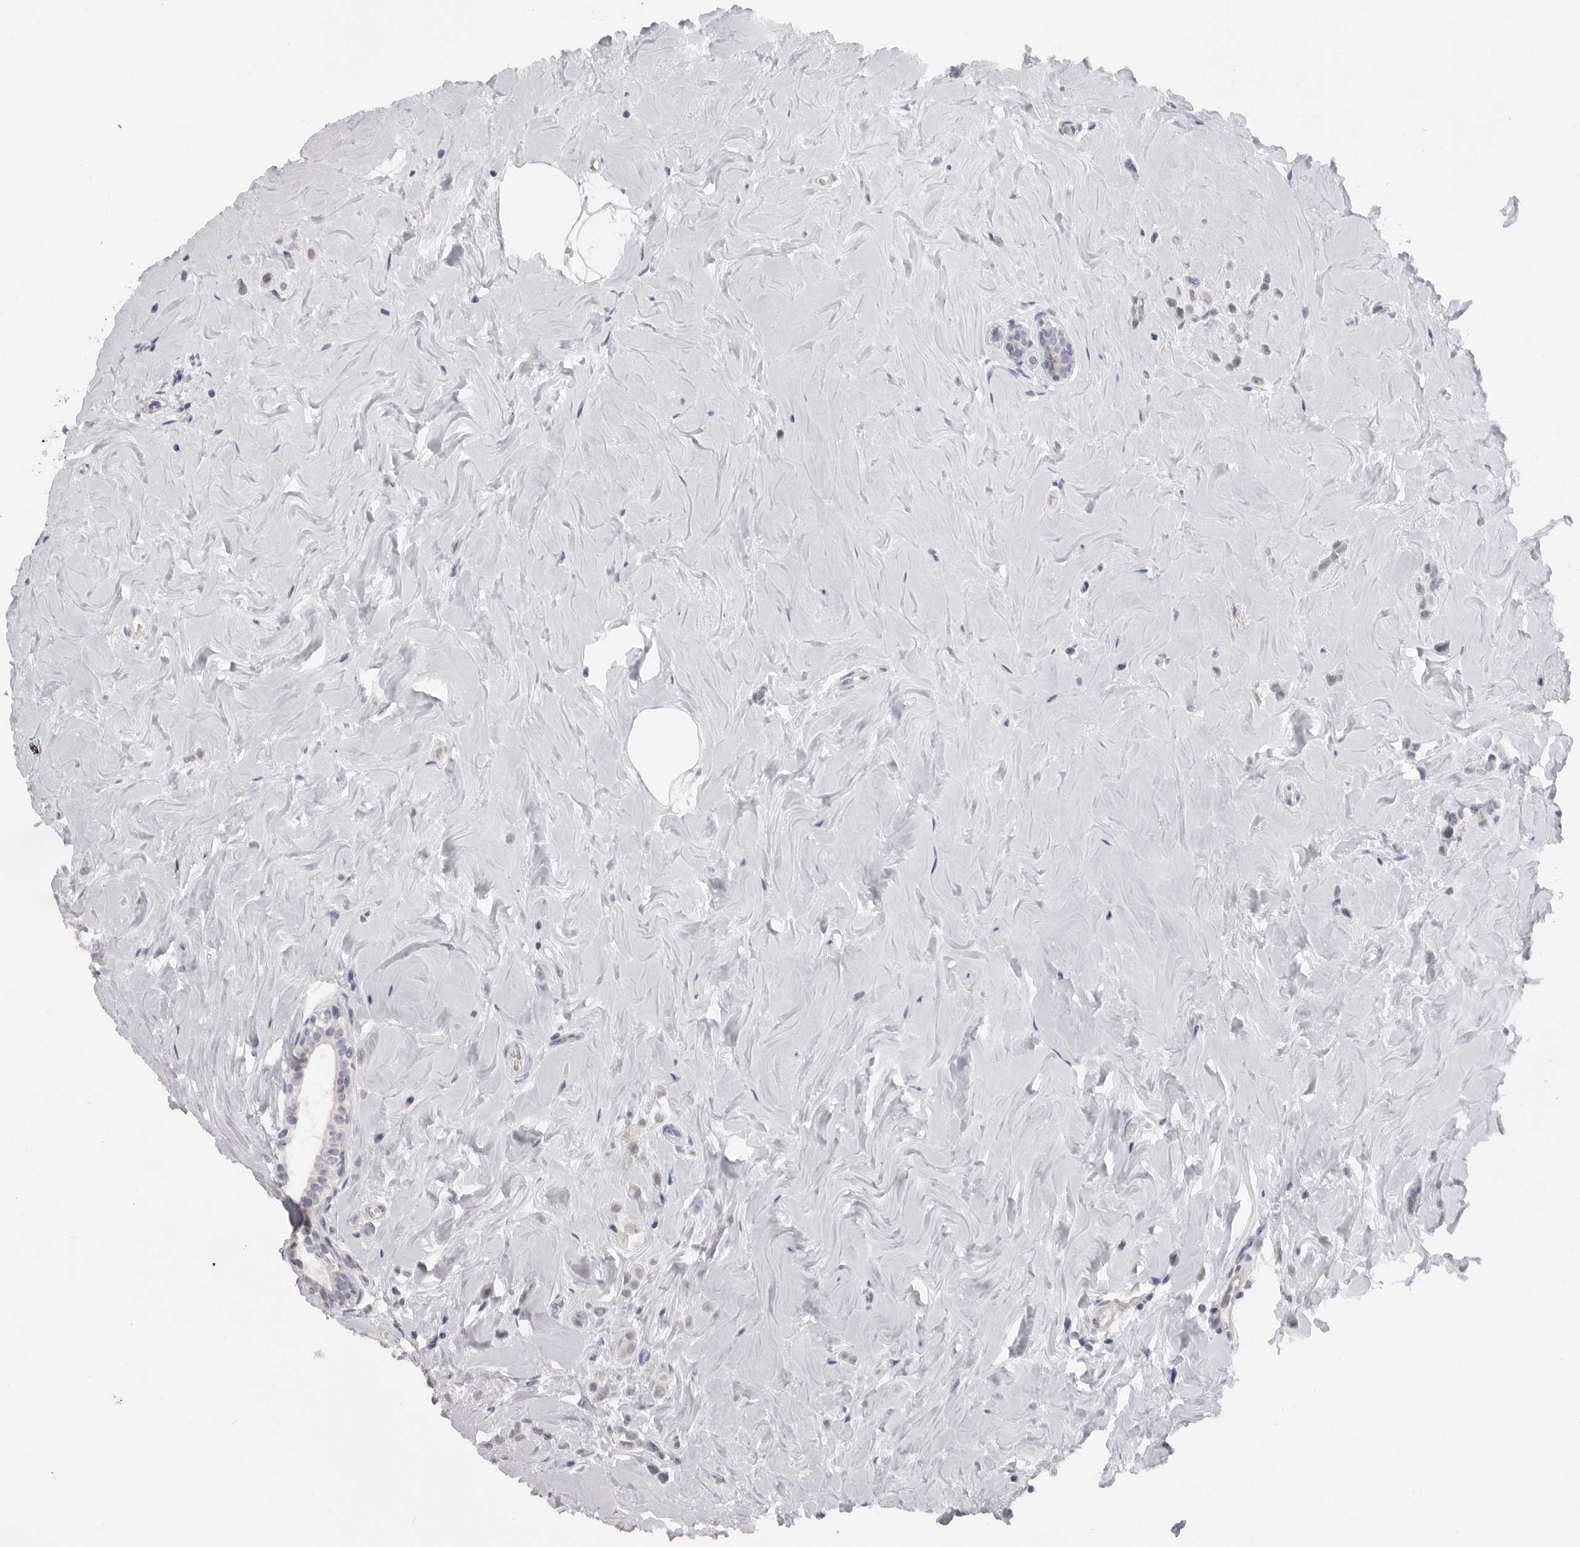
{"staining": {"intensity": "negative", "quantity": "none", "location": "none"}, "tissue": "breast cancer", "cell_type": "Tumor cells", "image_type": "cancer", "snomed": [{"axis": "morphology", "description": "Lobular carcinoma"}, {"axis": "topography", "description": "Breast"}], "caption": "Immunohistochemistry micrograph of breast cancer stained for a protein (brown), which exhibits no positivity in tumor cells.", "gene": "PLEKHF1", "patient": {"sex": "female", "age": 47}}